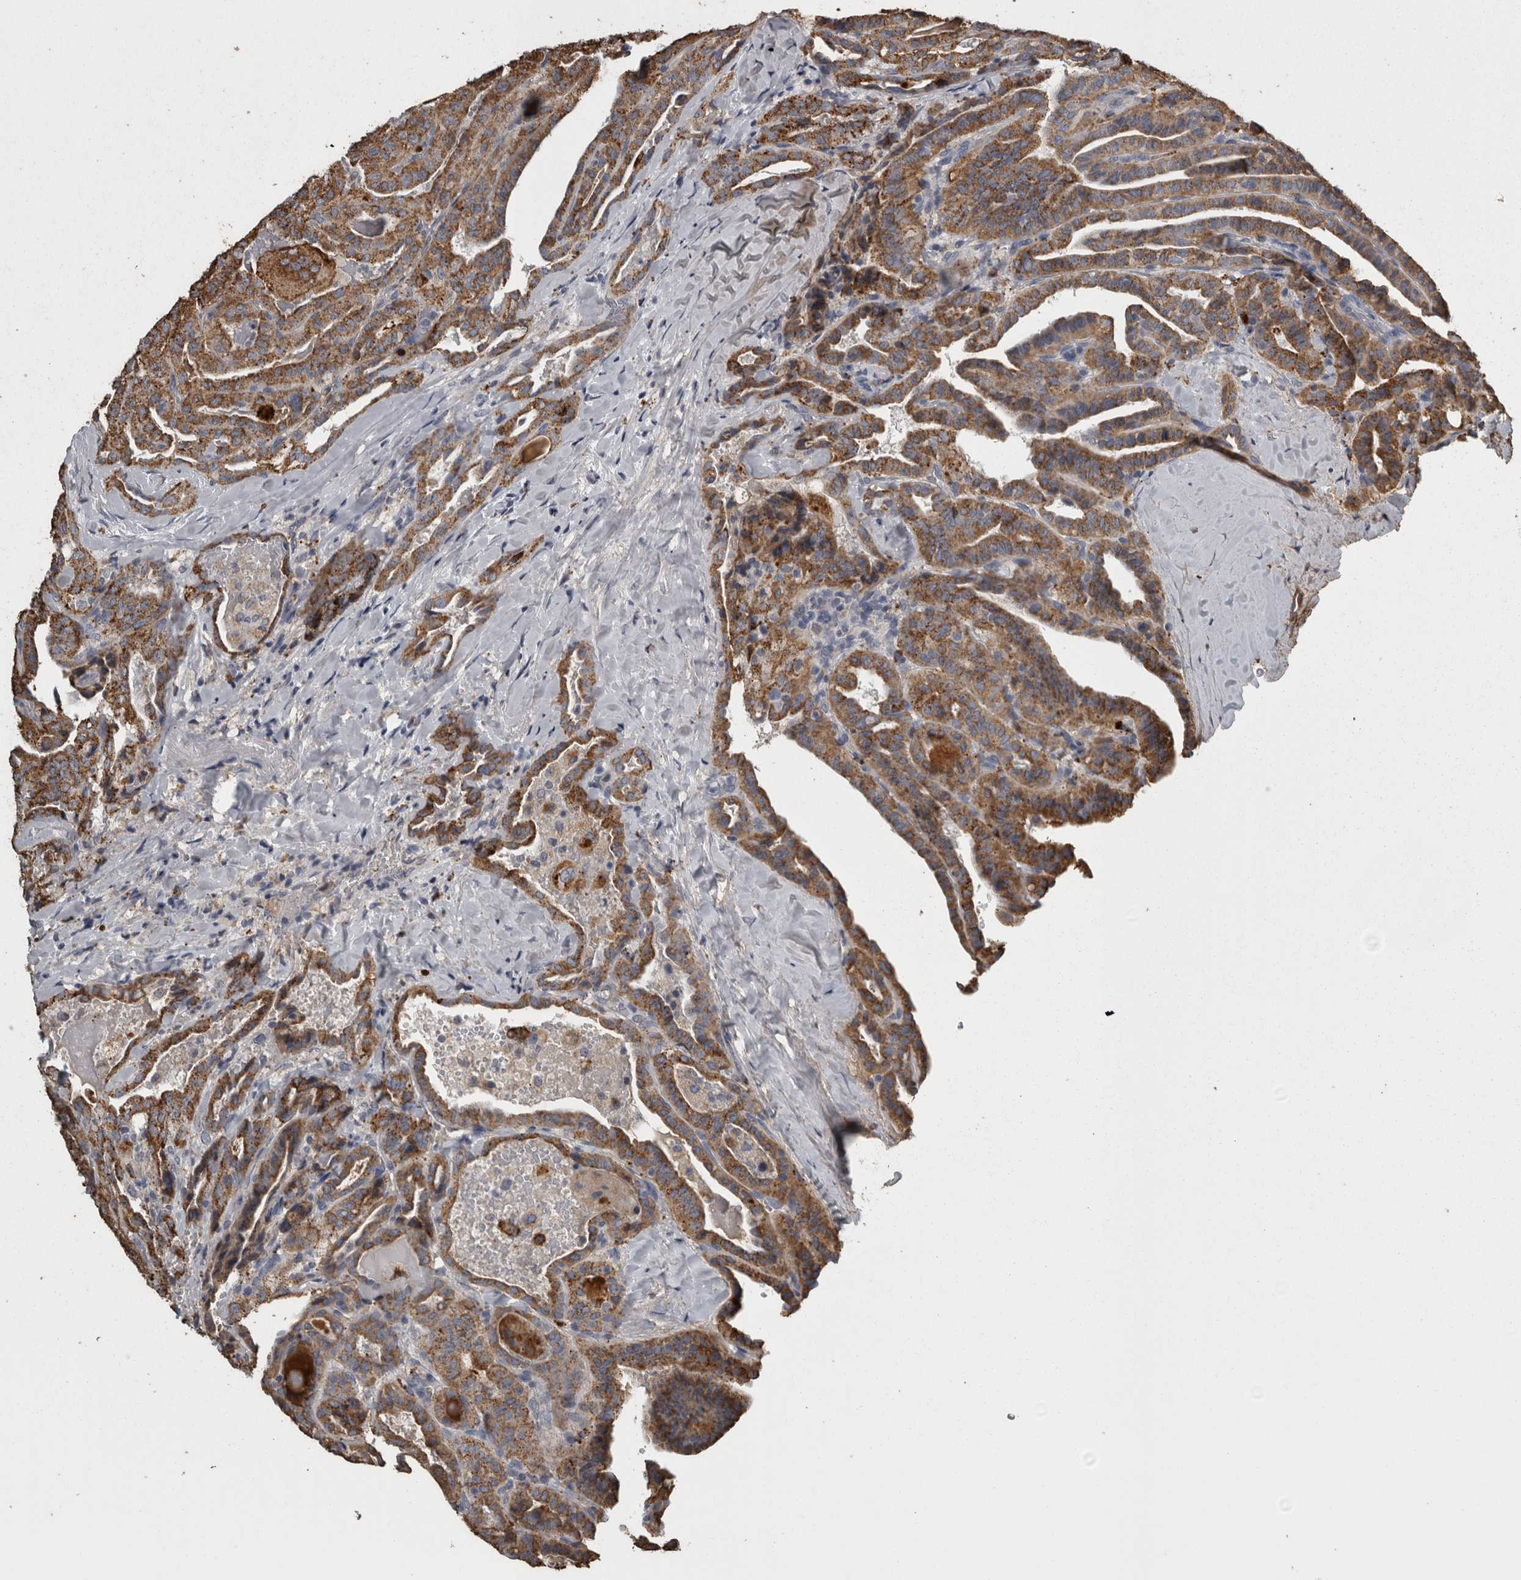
{"staining": {"intensity": "moderate", "quantity": ">75%", "location": "cytoplasmic/membranous"}, "tissue": "thyroid cancer", "cell_type": "Tumor cells", "image_type": "cancer", "snomed": [{"axis": "morphology", "description": "Papillary adenocarcinoma, NOS"}, {"axis": "topography", "description": "Thyroid gland"}], "caption": "This micrograph reveals thyroid papillary adenocarcinoma stained with immunohistochemistry (IHC) to label a protein in brown. The cytoplasmic/membranous of tumor cells show moderate positivity for the protein. Nuclei are counter-stained blue.", "gene": "FRK", "patient": {"sex": "male", "age": 77}}